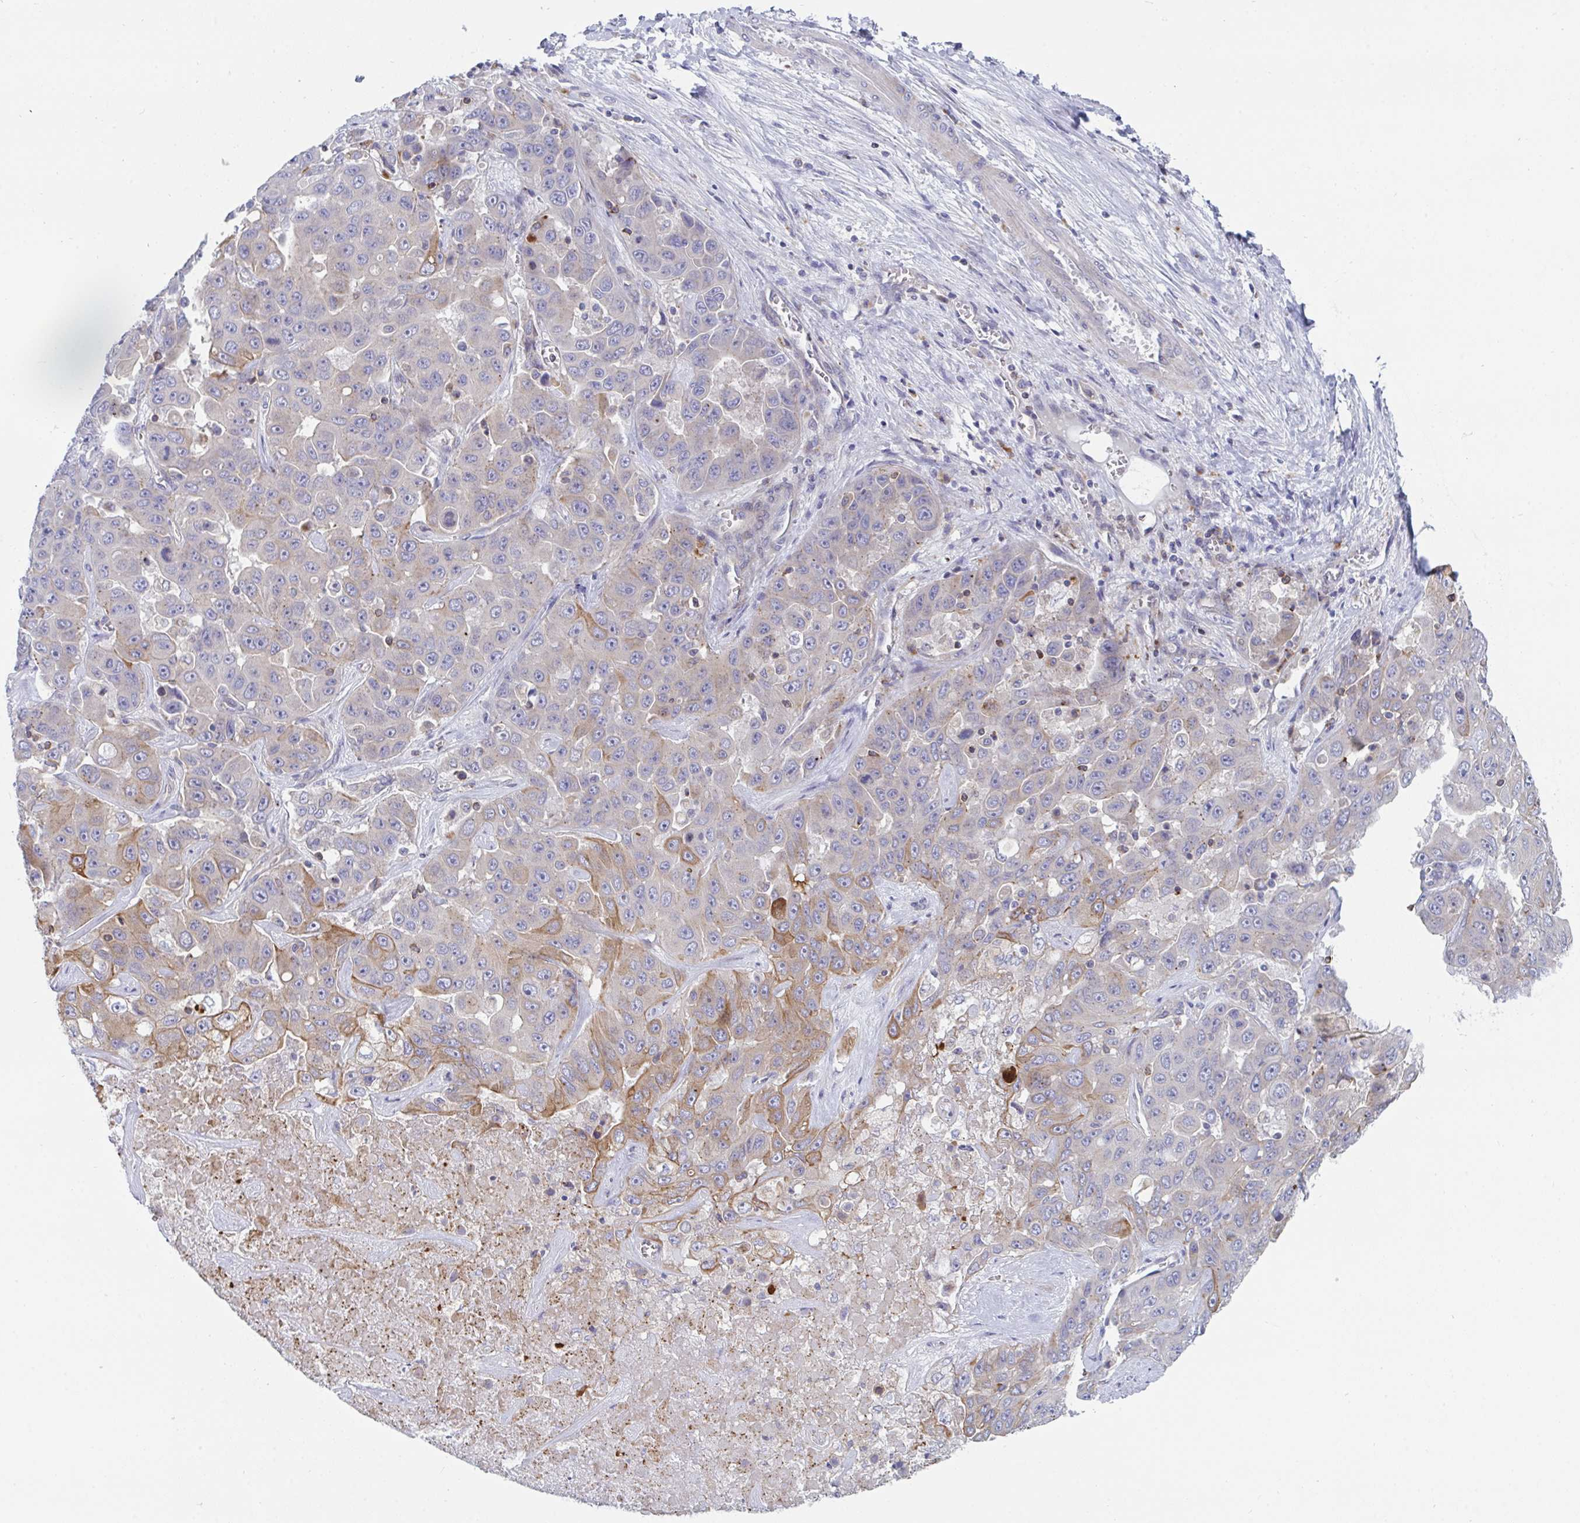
{"staining": {"intensity": "moderate", "quantity": "<25%", "location": "cytoplasmic/membranous"}, "tissue": "liver cancer", "cell_type": "Tumor cells", "image_type": "cancer", "snomed": [{"axis": "morphology", "description": "Cholangiocarcinoma"}, {"axis": "topography", "description": "Liver"}], "caption": "A brown stain highlights moderate cytoplasmic/membranous positivity of a protein in human cholangiocarcinoma (liver) tumor cells.", "gene": "FRMD3", "patient": {"sex": "female", "age": 52}}